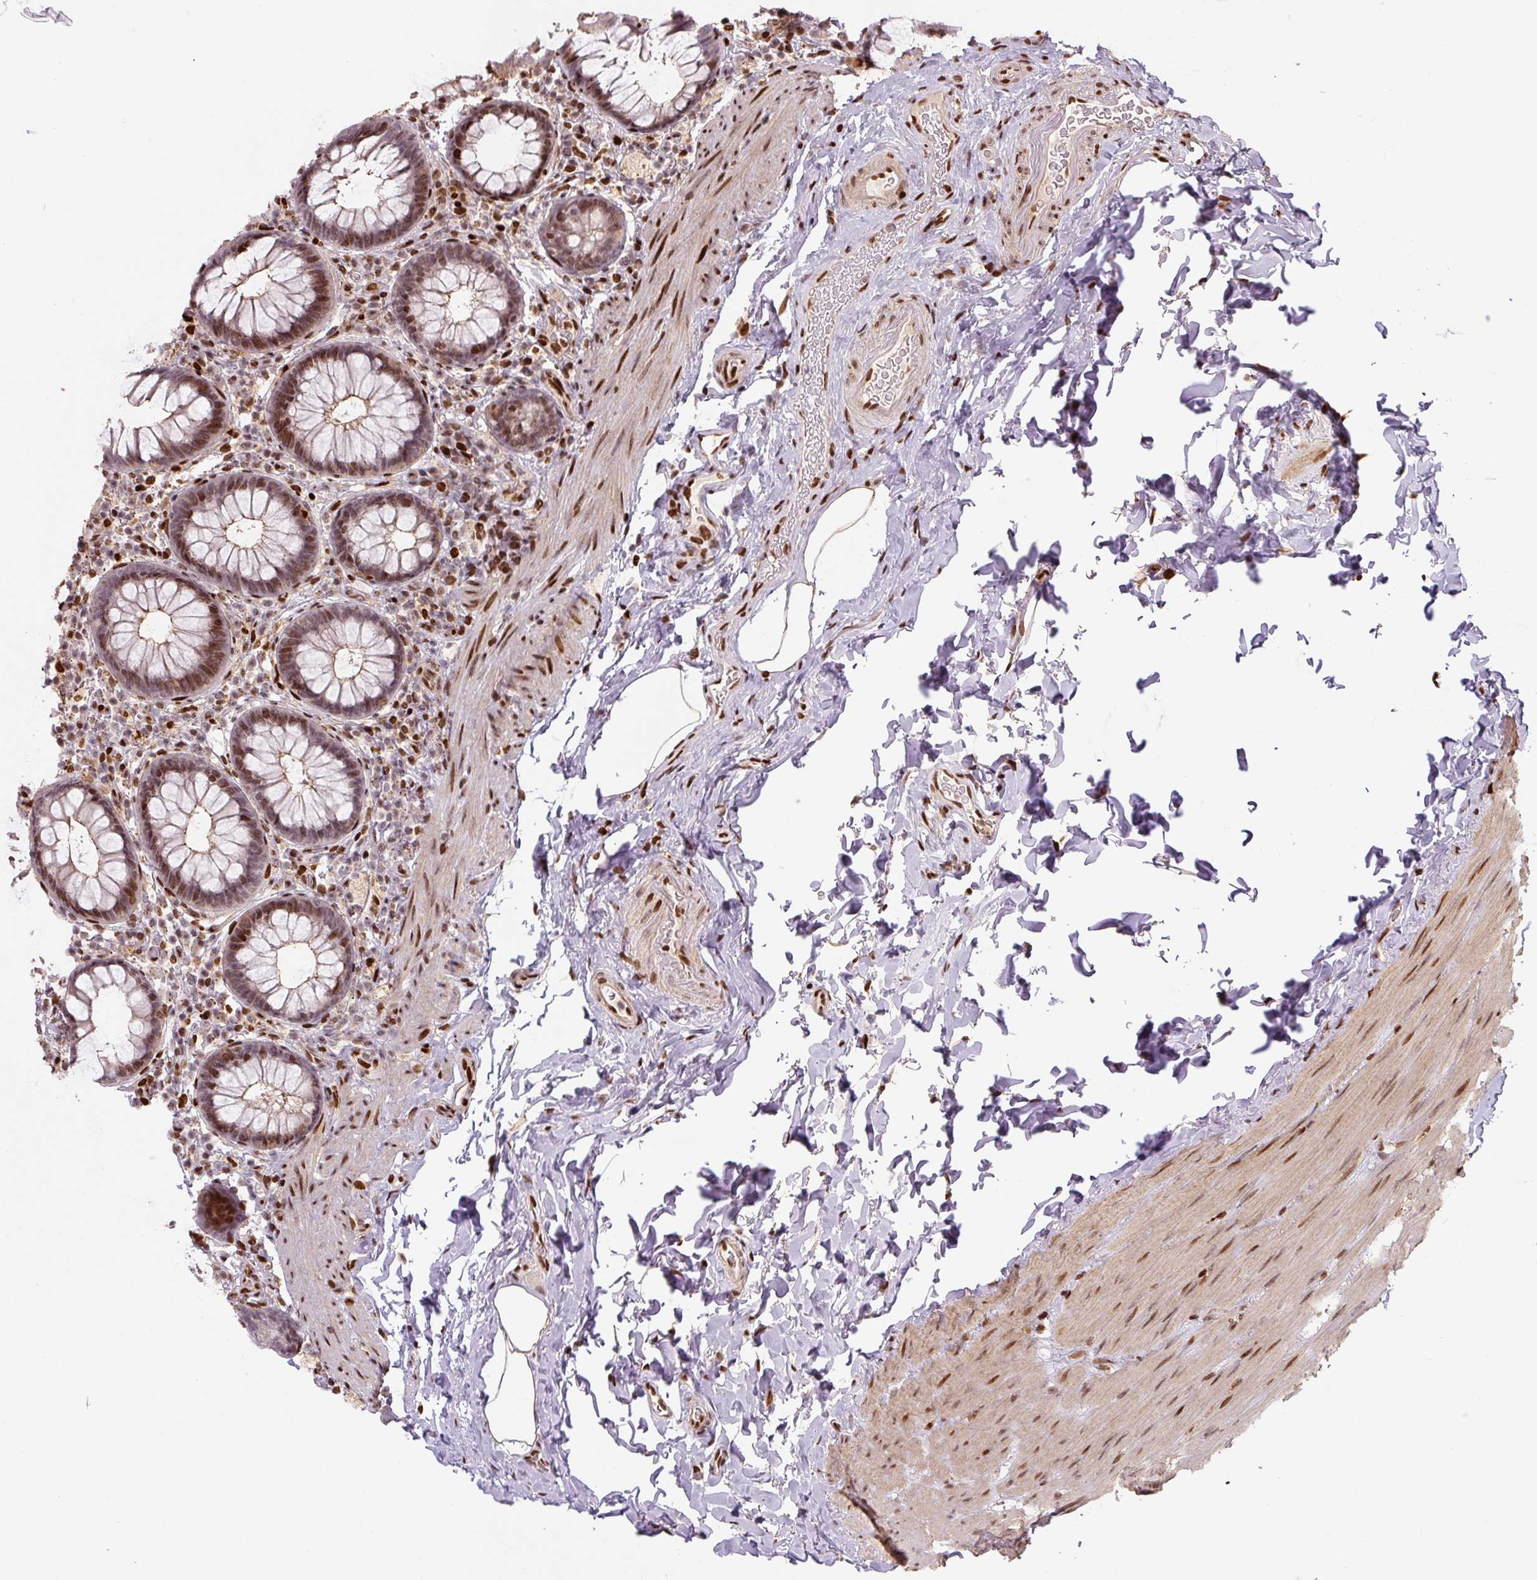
{"staining": {"intensity": "moderate", "quantity": "25%-75%", "location": "nuclear"}, "tissue": "rectum", "cell_type": "Glandular cells", "image_type": "normal", "snomed": [{"axis": "morphology", "description": "Normal tissue, NOS"}, {"axis": "topography", "description": "Rectum"}], "caption": "Immunohistochemical staining of unremarkable human rectum demonstrates moderate nuclear protein positivity in approximately 25%-75% of glandular cells. The staining was performed using DAB (3,3'-diaminobenzidine), with brown indicating positive protein expression. Nuclei are stained blue with hematoxylin.", "gene": "PYDC2", "patient": {"sex": "female", "age": 69}}